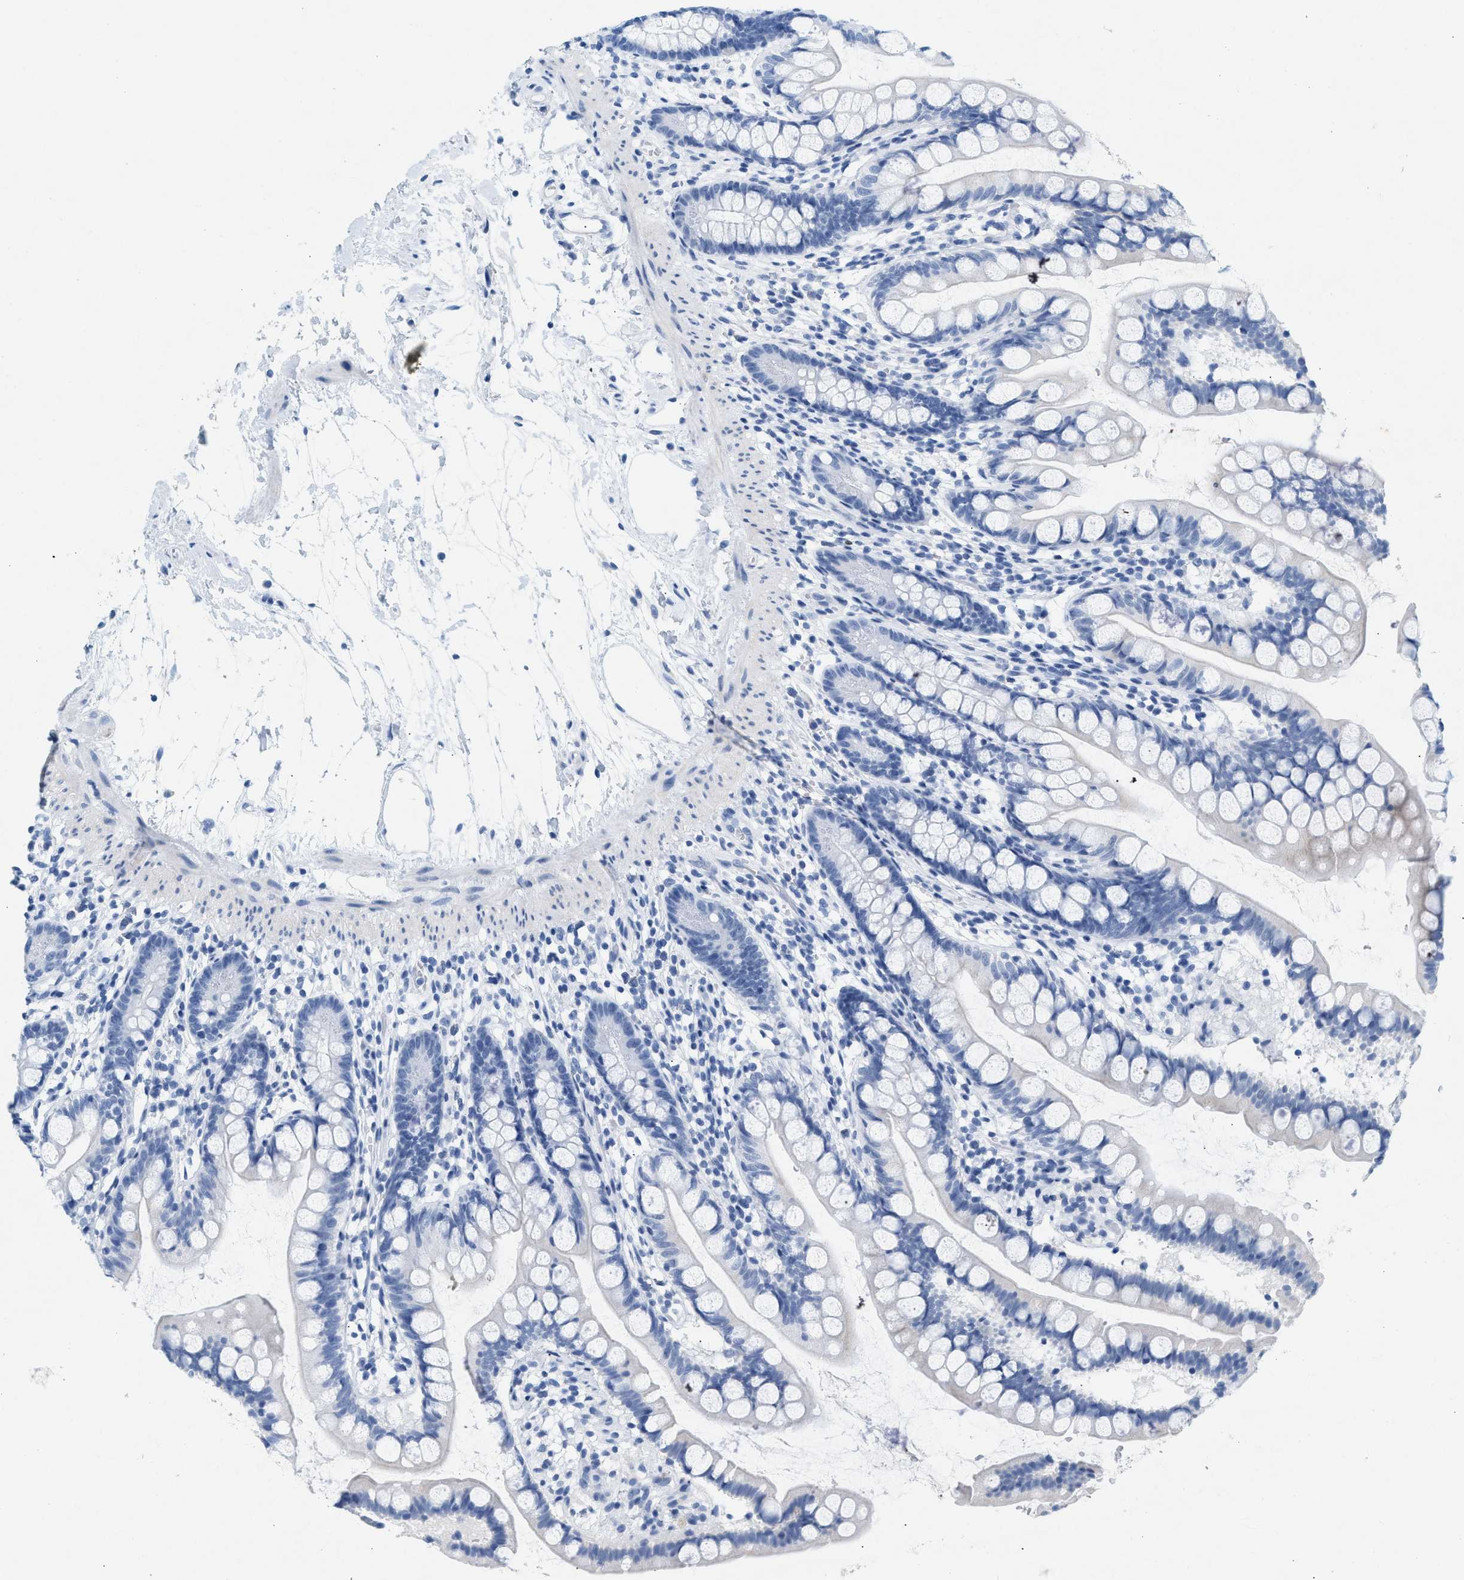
{"staining": {"intensity": "negative", "quantity": "none", "location": "none"}, "tissue": "small intestine", "cell_type": "Glandular cells", "image_type": "normal", "snomed": [{"axis": "morphology", "description": "Normal tissue, NOS"}, {"axis": "topography", "description": "Small intestine"}], "caption": "Protein analysis of normal small intestine shows no significant expression in glandular cells.", "gene": "HHATL", "patient": {"sex": "female", "age": 84}}